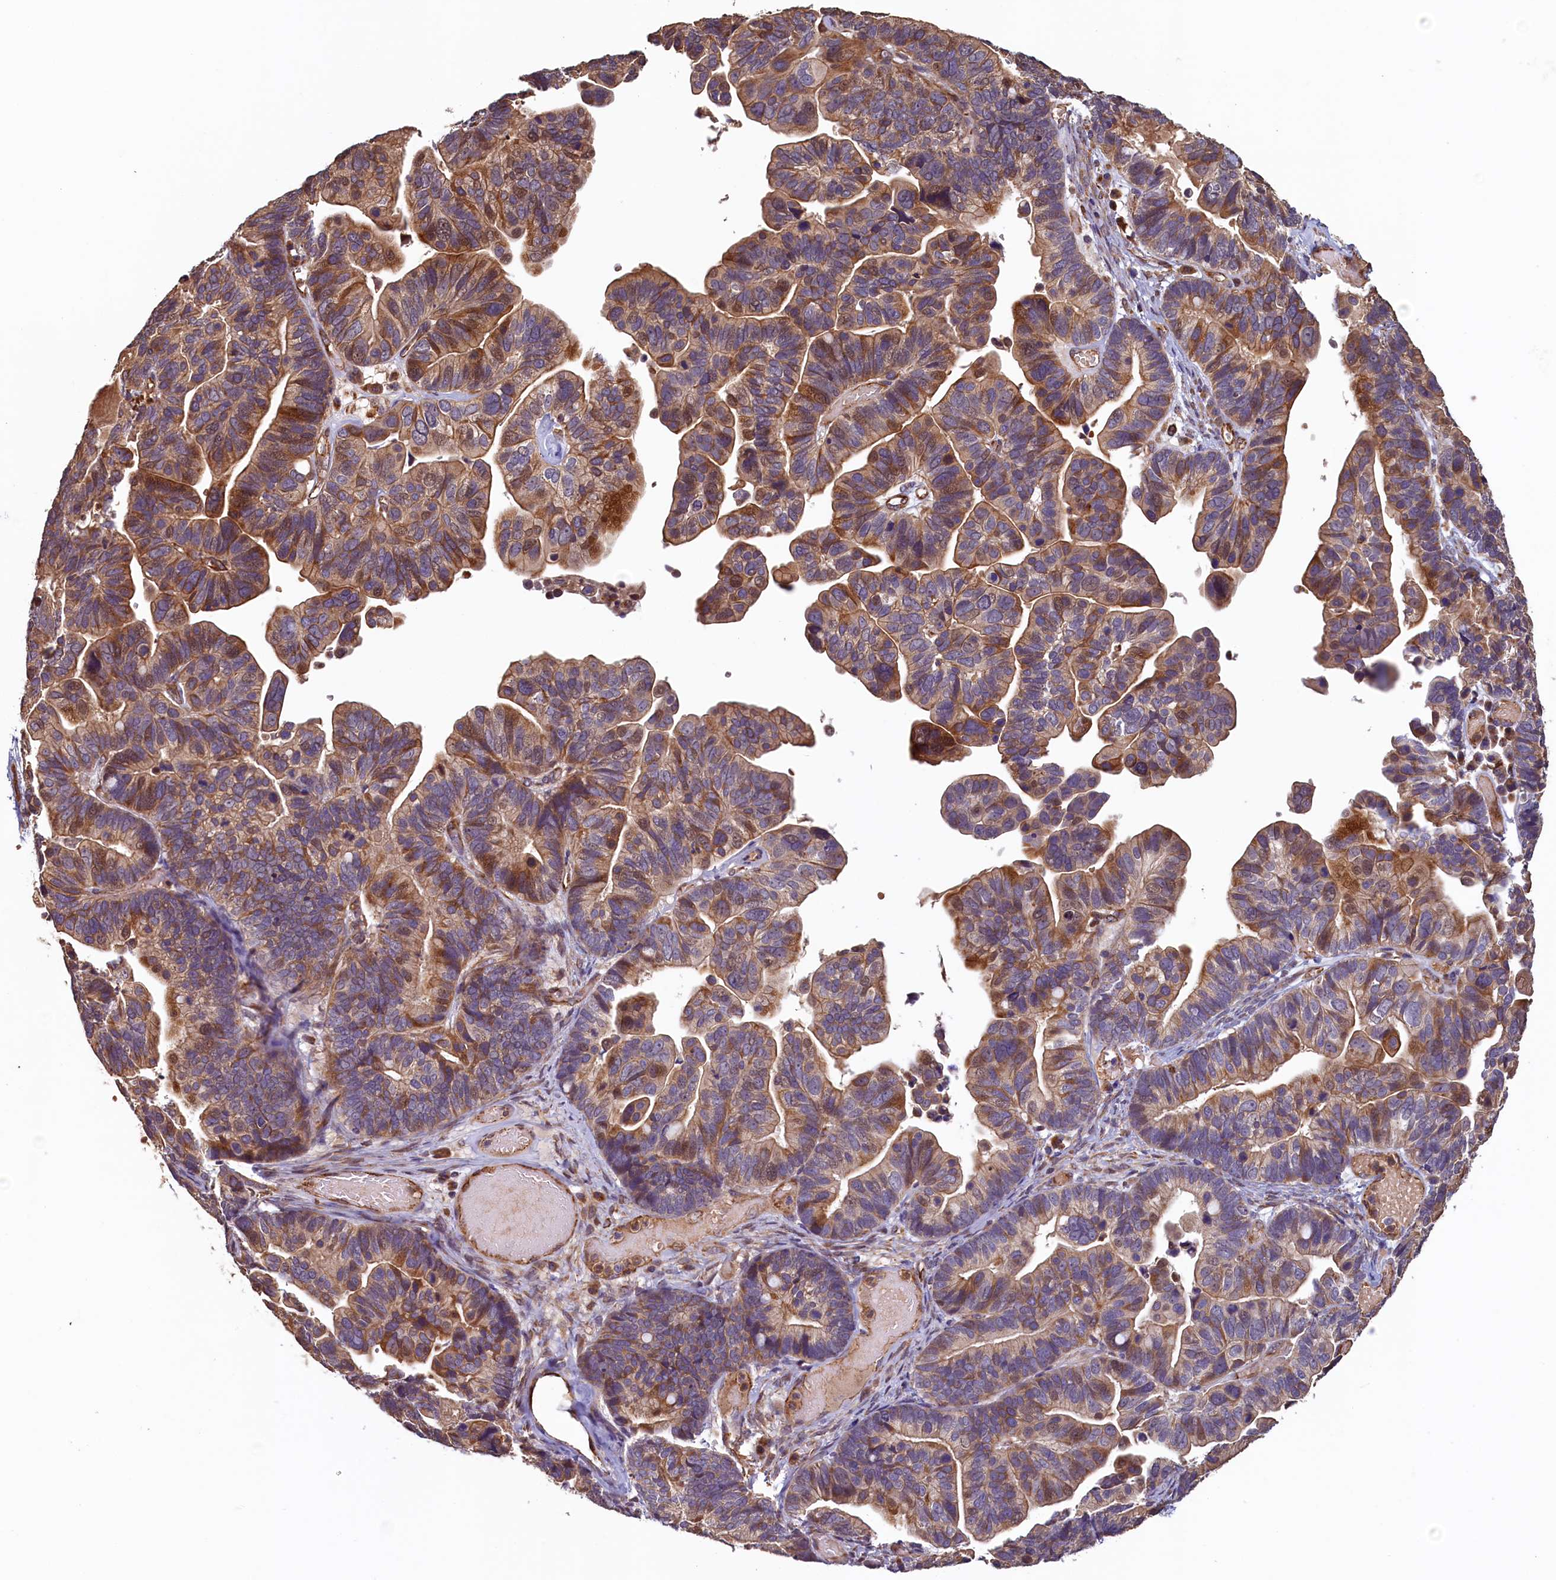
{"staining": {"intensity": "moderate", "quantity": ">75%", "location": "cytoplasmic/membranous"}, "tissue": "ovarian cancer", "cell_type": "Tumor cells", "image_type": "cancer", "snomed": [{"axis": "morphology", "description": "Cystadenocarcinoma, serous, NOS"}, {"axis": "topography", "description": "Ovary"}], "caption": "Ovarian cancer (serous cystadenocarcinoma) stained for a protein (brown) displays moderate cytoplasmic/membranous positive positivity in about >75% of tumor cells.", "gene": "ACSBG1", "patient": {"sex": "female", "age": 56}}